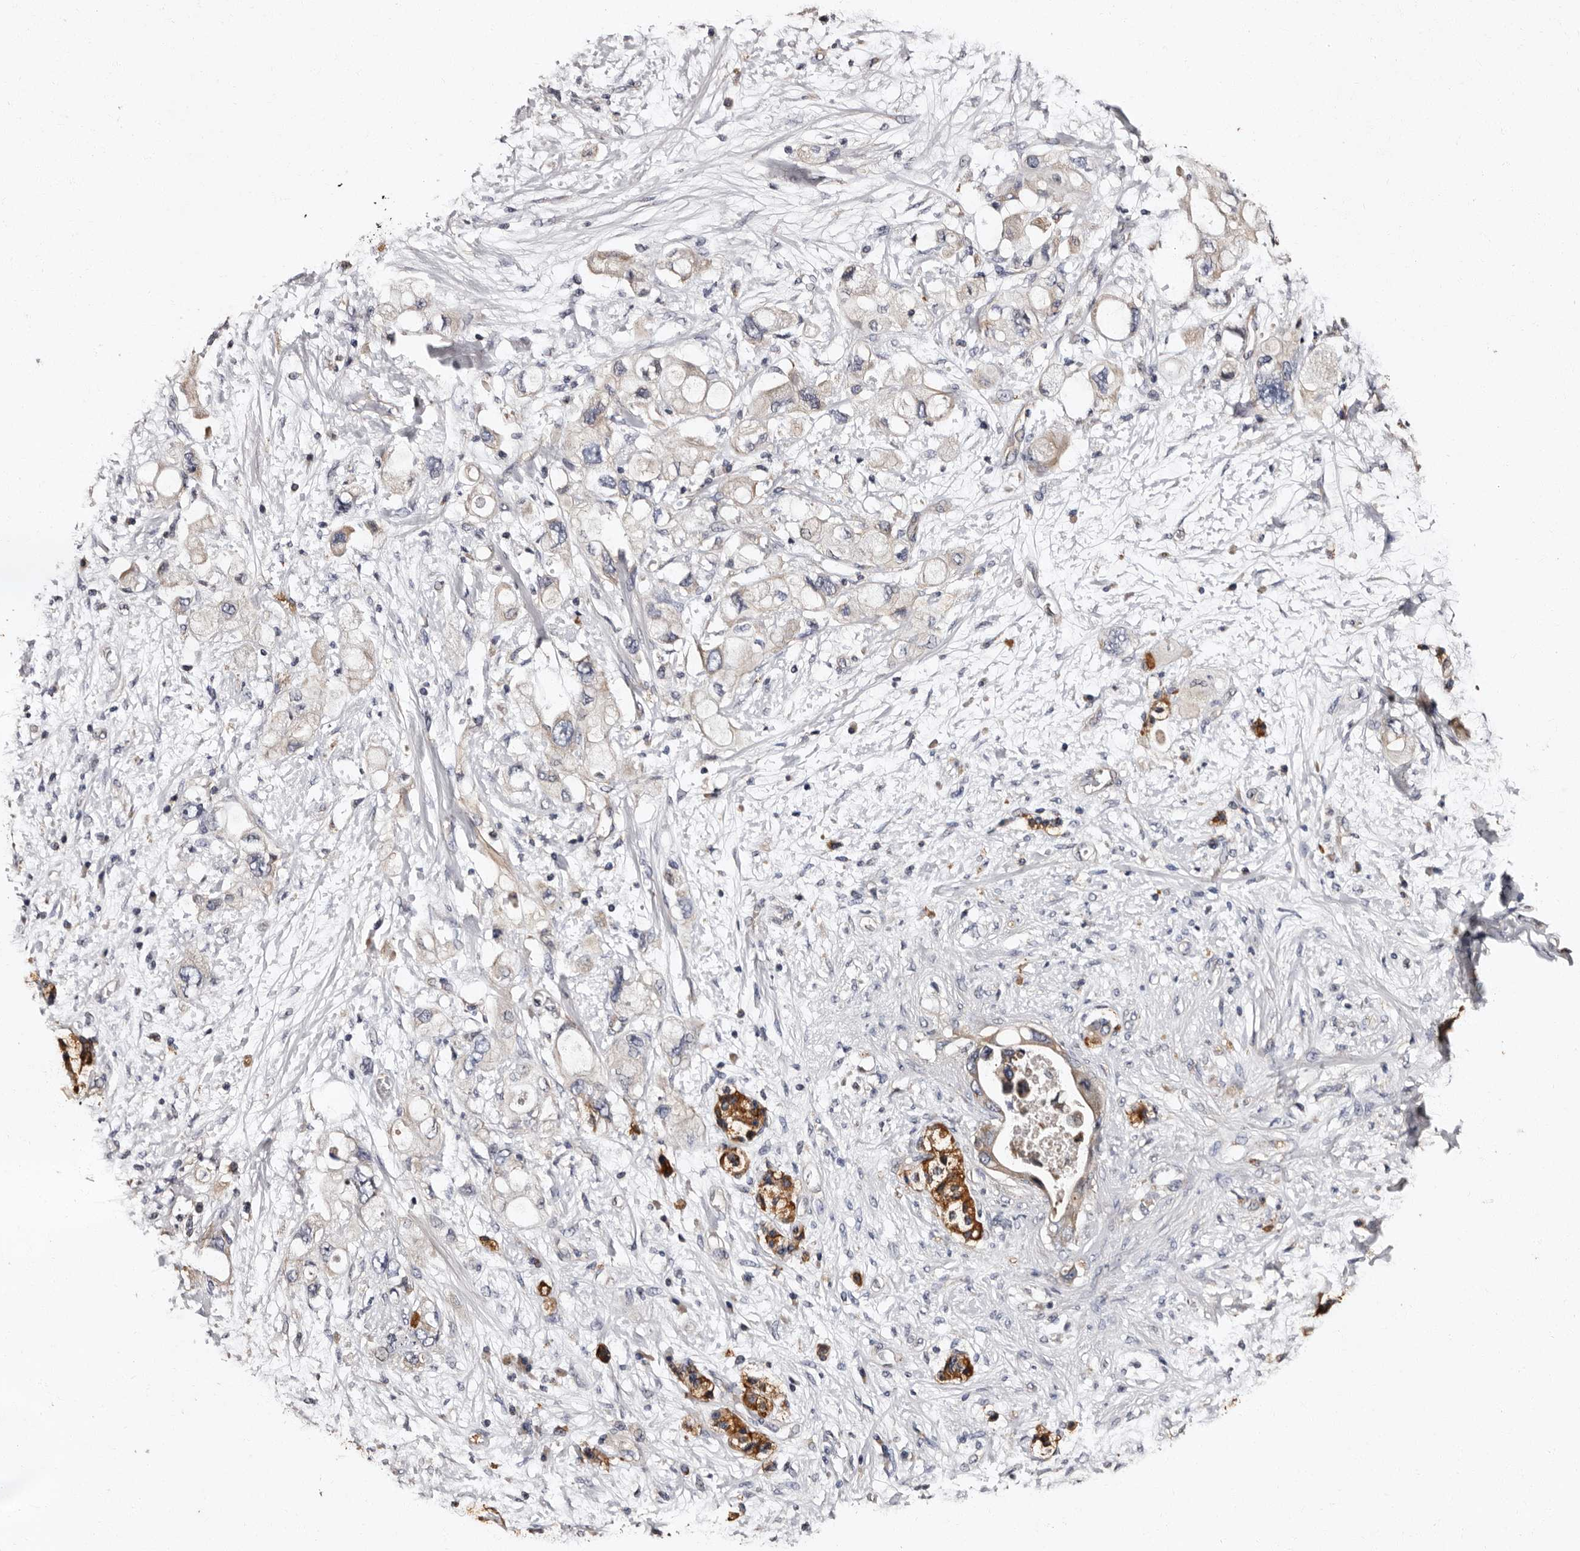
{"staining": {"intensity": "weak", "quantity": "<25%", "location": "cytoplasmic/membranous"}, "tissue": "pancreatic cancer", "cell_type": "Tumor cells", "image_type": "cancer", "snomed": [{"axis": "morphology", "description": "Adenocarcinoma, NOS"}, {"axis": "topography", "description": "Pancreas"}], "caption": "Histopathology image shows no protein positivity in tumor cells of adenocarcinoma (pancreatic) tissue. (DAB IHC, high magnification).", "gene": "ADCK5", "patient": {"sex": "female", "age": 56}}